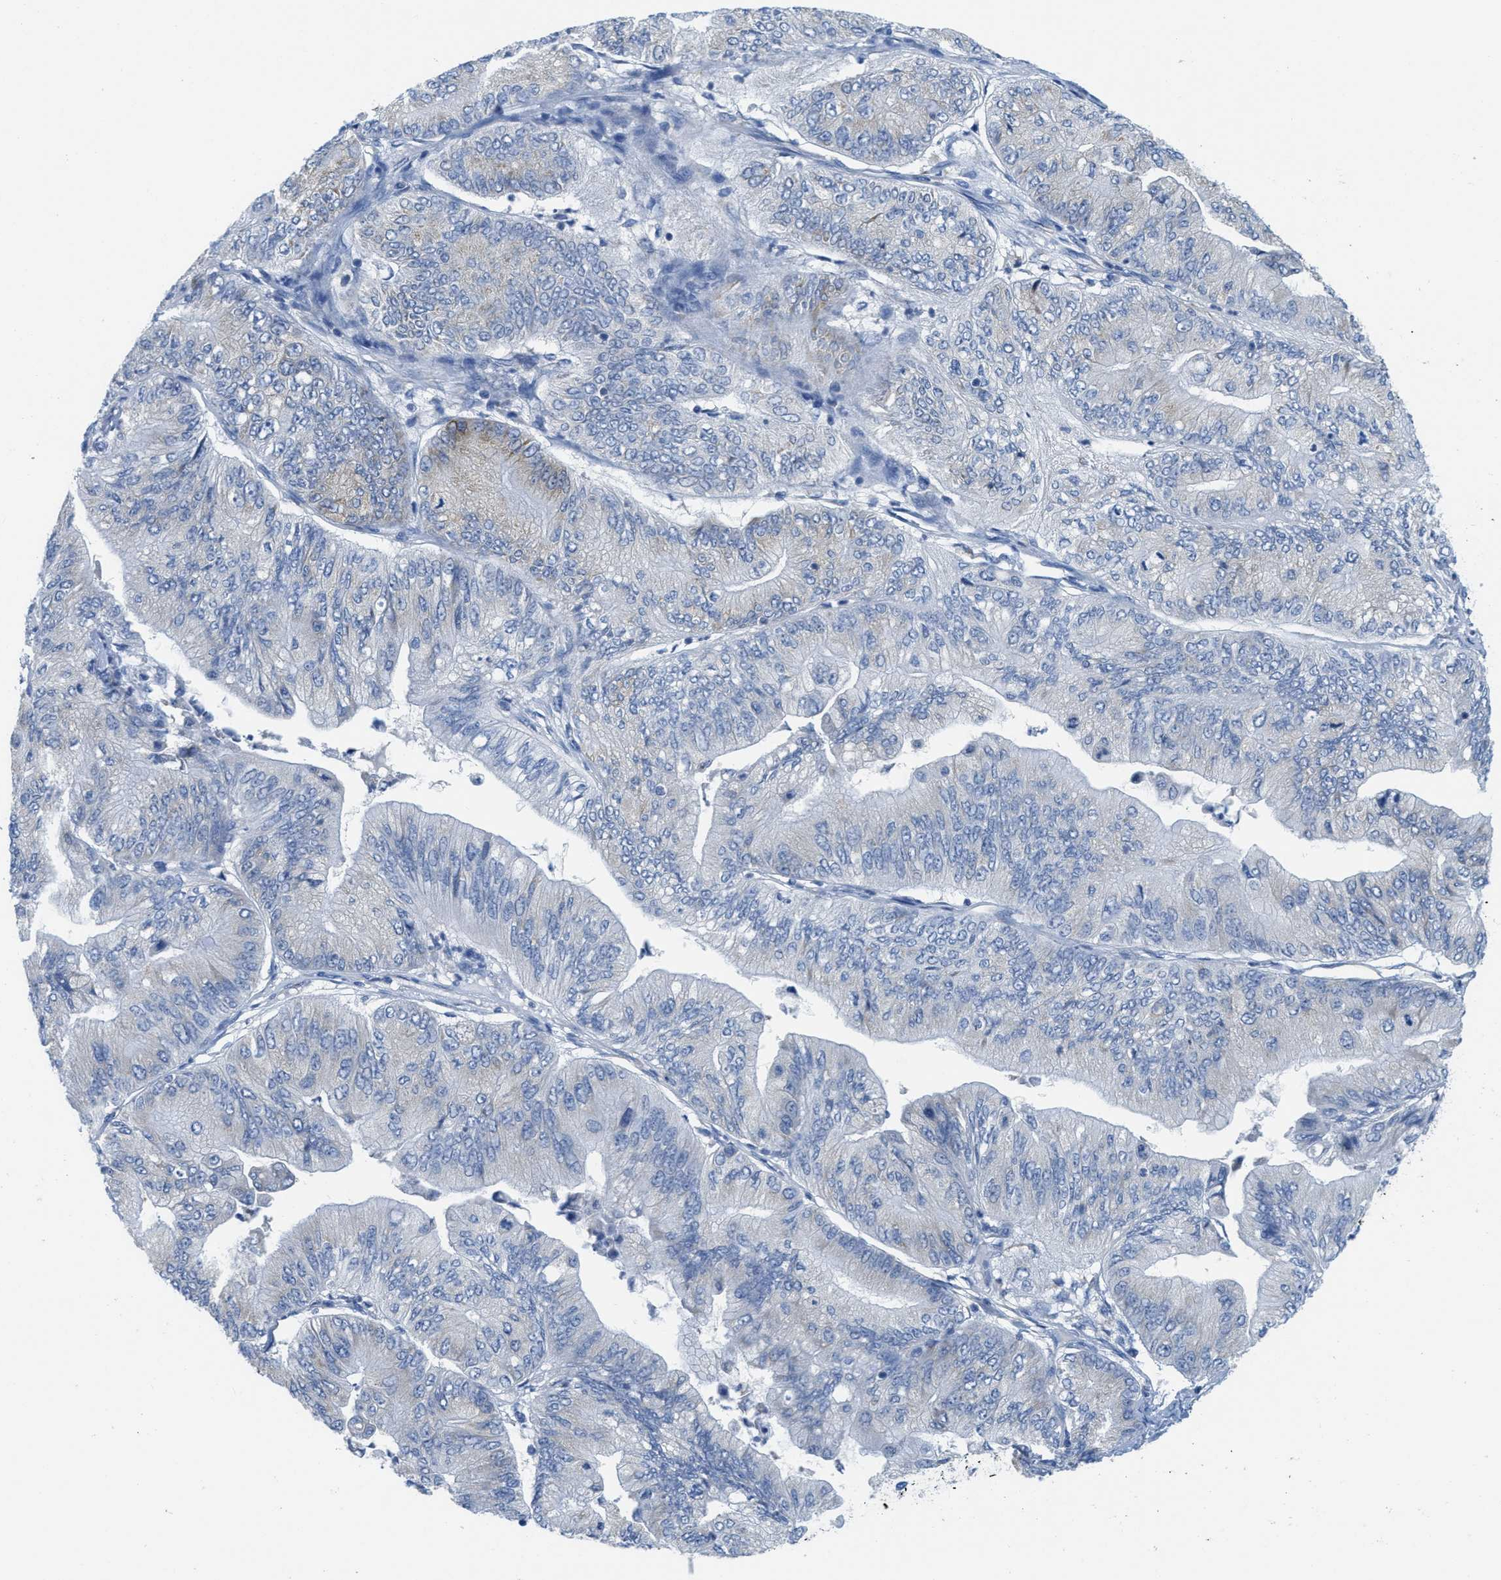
{"staining": {"intensity": "weak", "quantity": "<25%", "location": "cytoplasmic/membranous"}, "tissue": "ovarian cancer", "cell_type": "Tumor cells", "image_type": "cancer", "snomed": [{"axis": "morphology", "description": "Cystadenocarcinoma, mucinous, NOS"}, {"axis": "topography", "description": "Ovary"}], "caption": "Tumor cells show no significant protein expression in ovarian cancer.", "gene": "PTDSS1", "patient": {"sex": "female", "age": 61}}